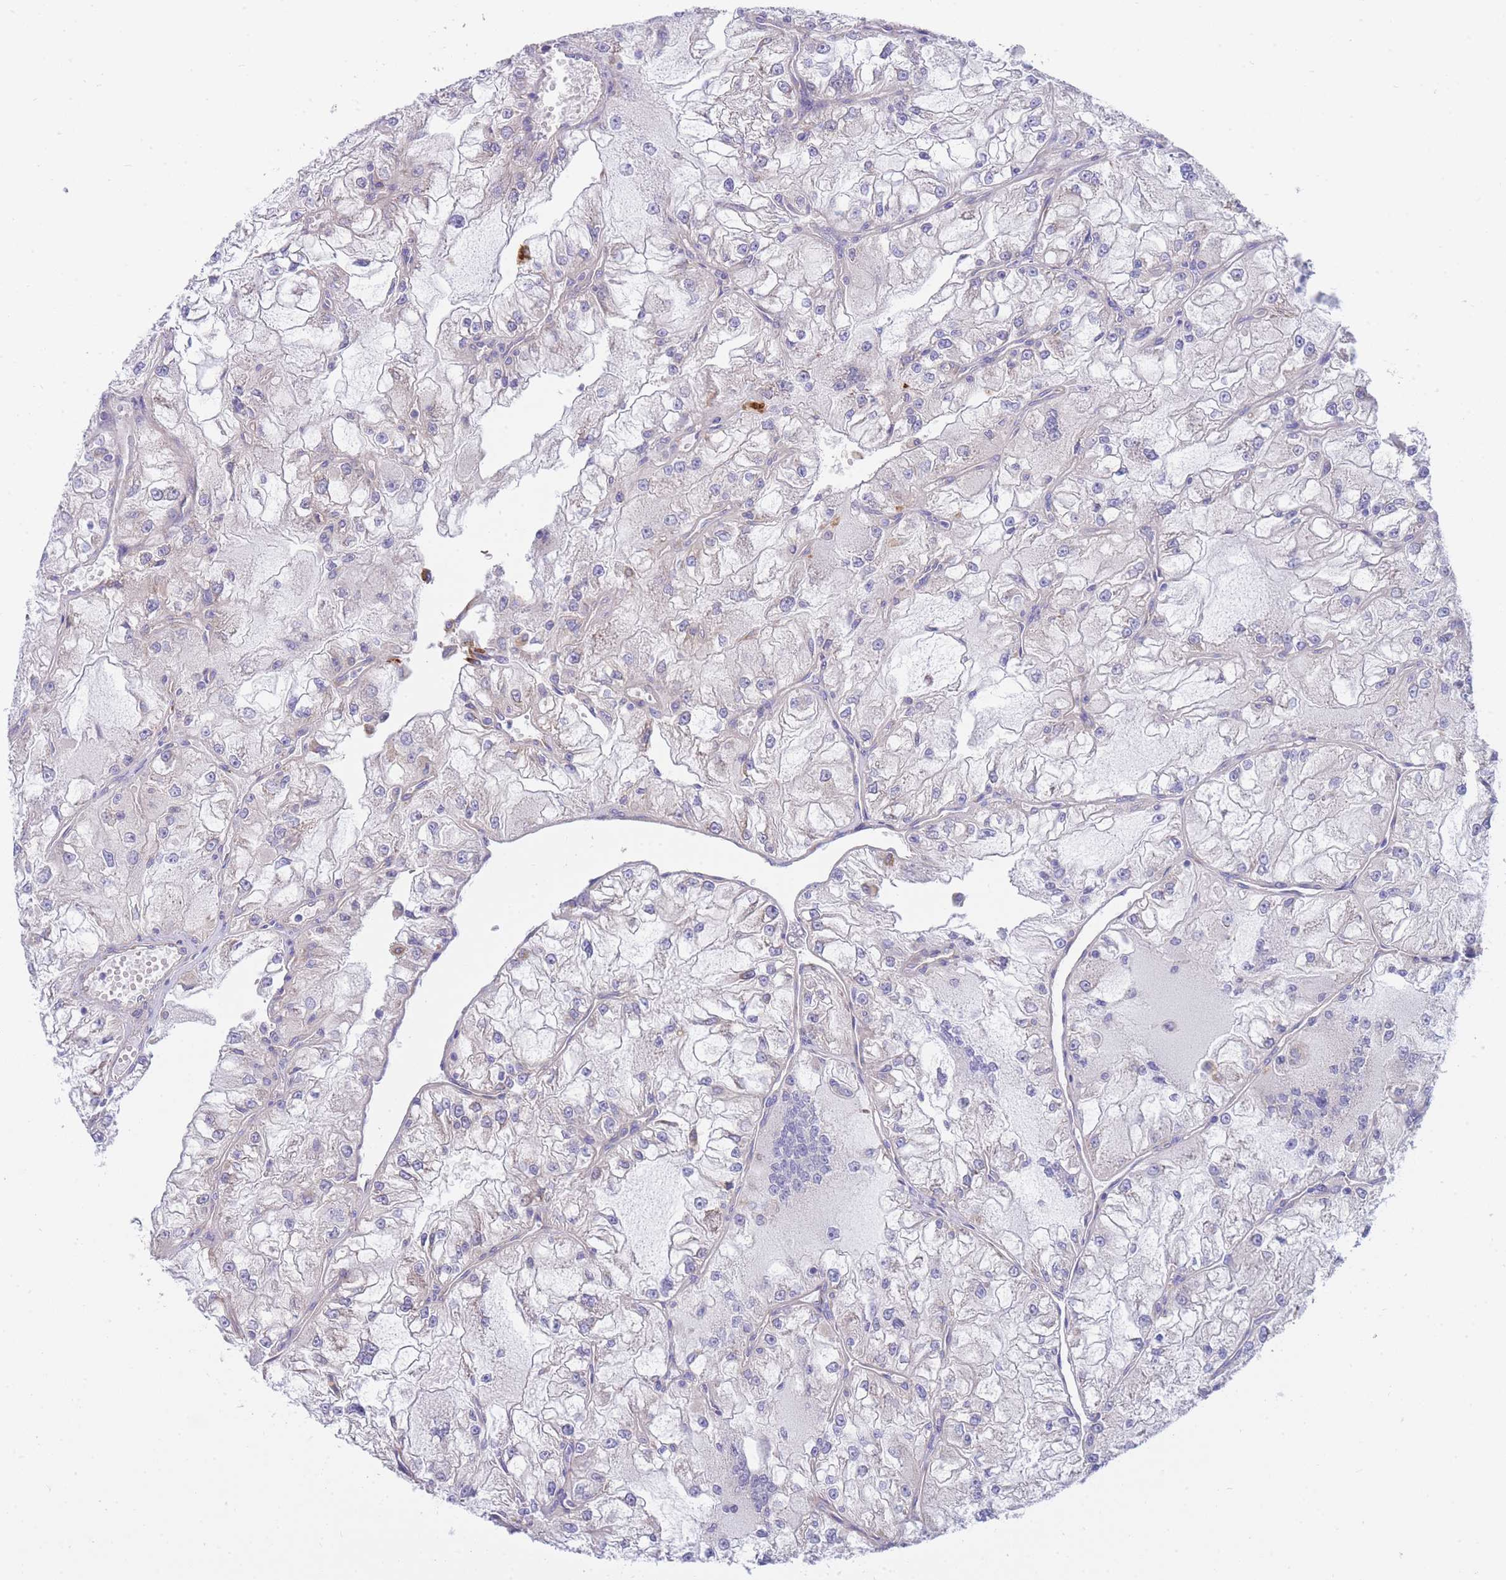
{"staining": {"intensity": "negative", "quantity": "none", "location": "none"}, "tissue": "renal cancer", "cell_type": "Tumor cells", "image_type": "cancer", "snomed": [{"axis": "morphology", "description": "Adenocarcinoma, NOS"}, {"axis": "topography", "description": "Kidney"}], "caption": "This histopathology image is of renal cancer (adenocarcinoma) stained with immunohistochemistry (IHC) to label a protein in brown with the nuclei are counter-stained blue. There is no staining in tumor cells. (Brightfield microscopy of DAB immunohistochemistry (IHC) at high magnification).", "gene": "SH2B2", "patient": {"sex": "female", "age": 72}}